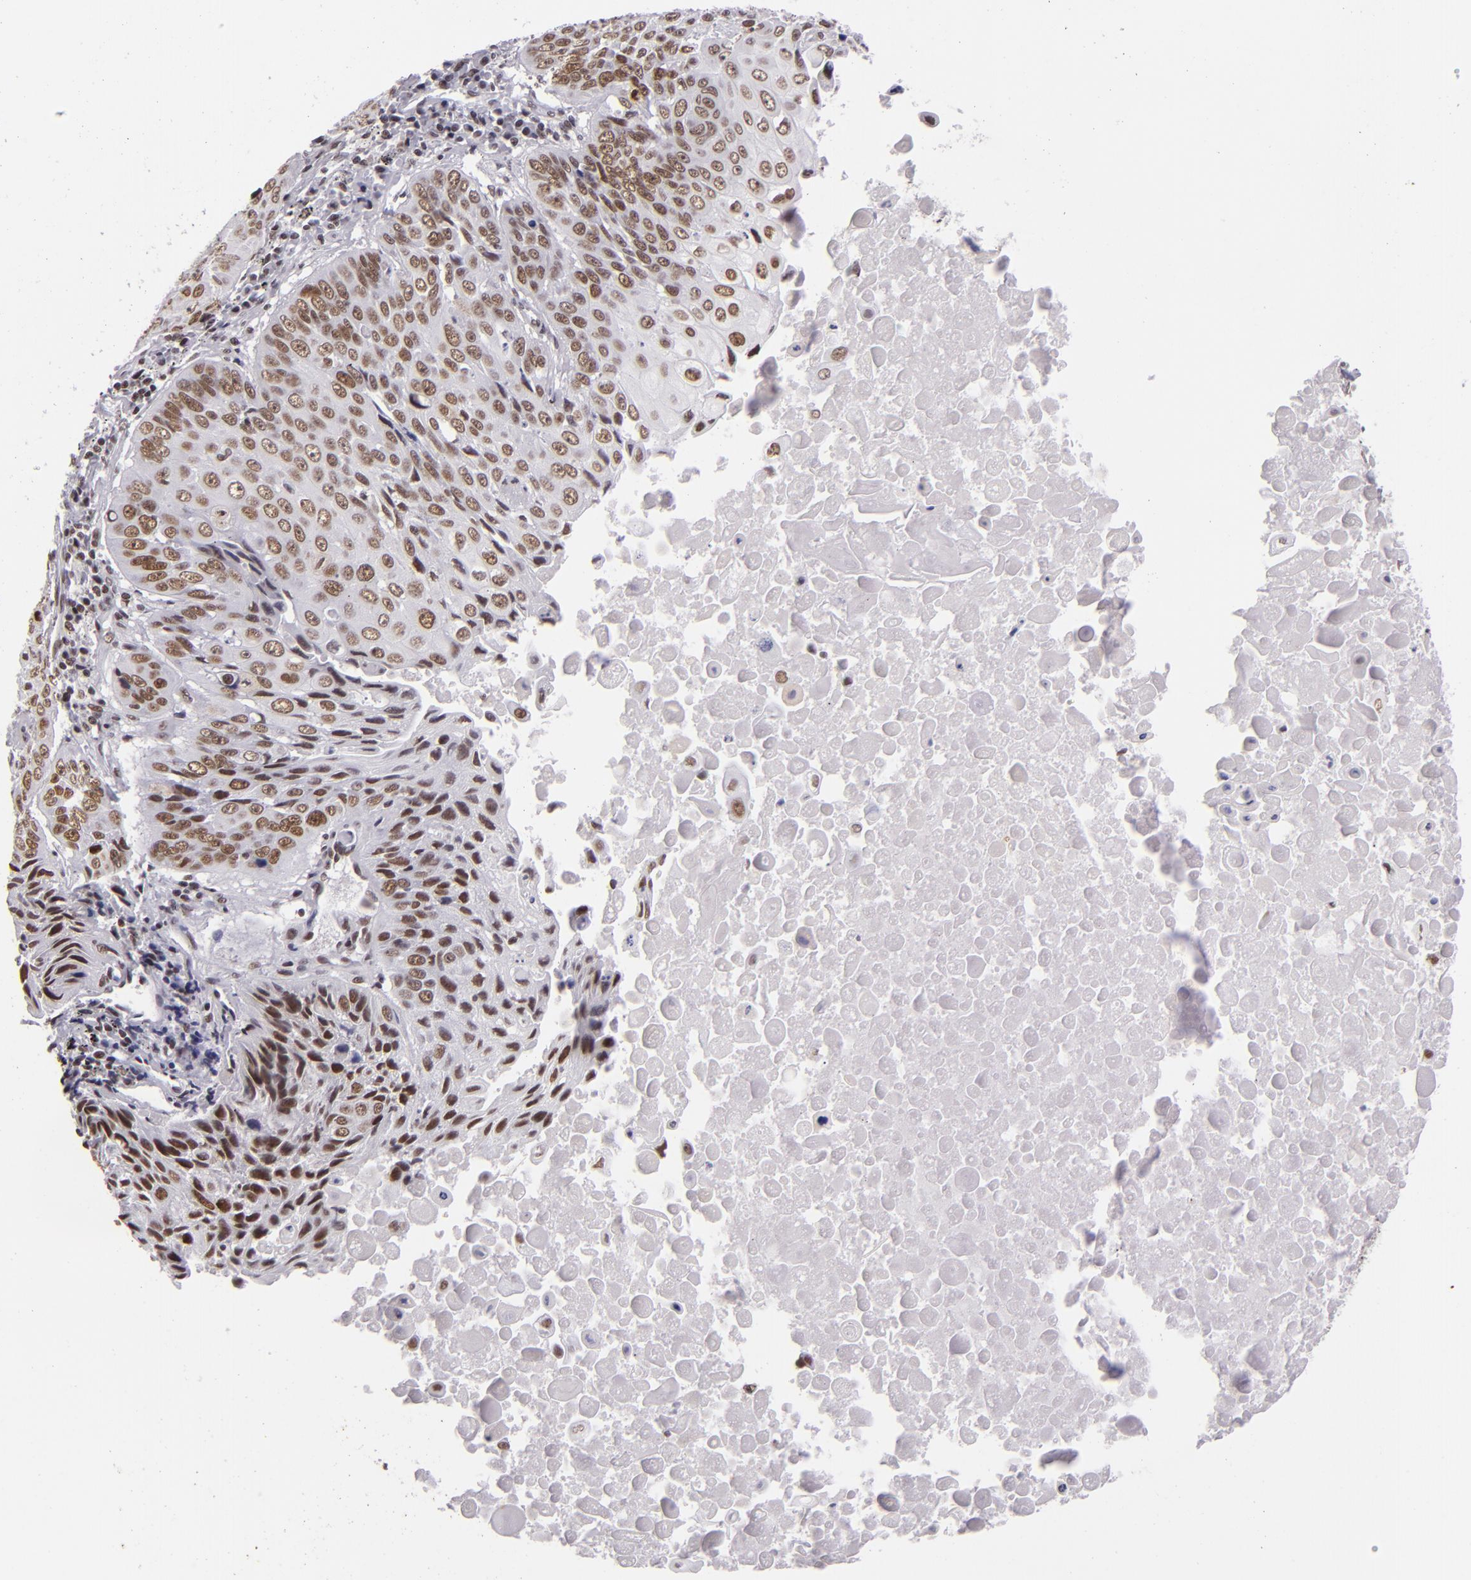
{"staining": {"intensity": "weak", "quantity": ">75%", "location": "nuclear"}, "tissue": "lung cancer", "cell_type": "Tumor cells", "image_type": "cancer", "snomed": [{"axis": "morphology", "description": "Adenocarcinoma, NOS"}, {"axis": "topography", "description": "Lung"}], "caption": "Immunohistochemistry image of neoplastic tissue: lung cancer stained using IHC demonstrates low levels of weak protein expression localized specifically in the nuclear of tumor cells, appearing as a nuclear brown color.", "gene": "BRD8", "patient": {"sex": "male", "age": 60}}